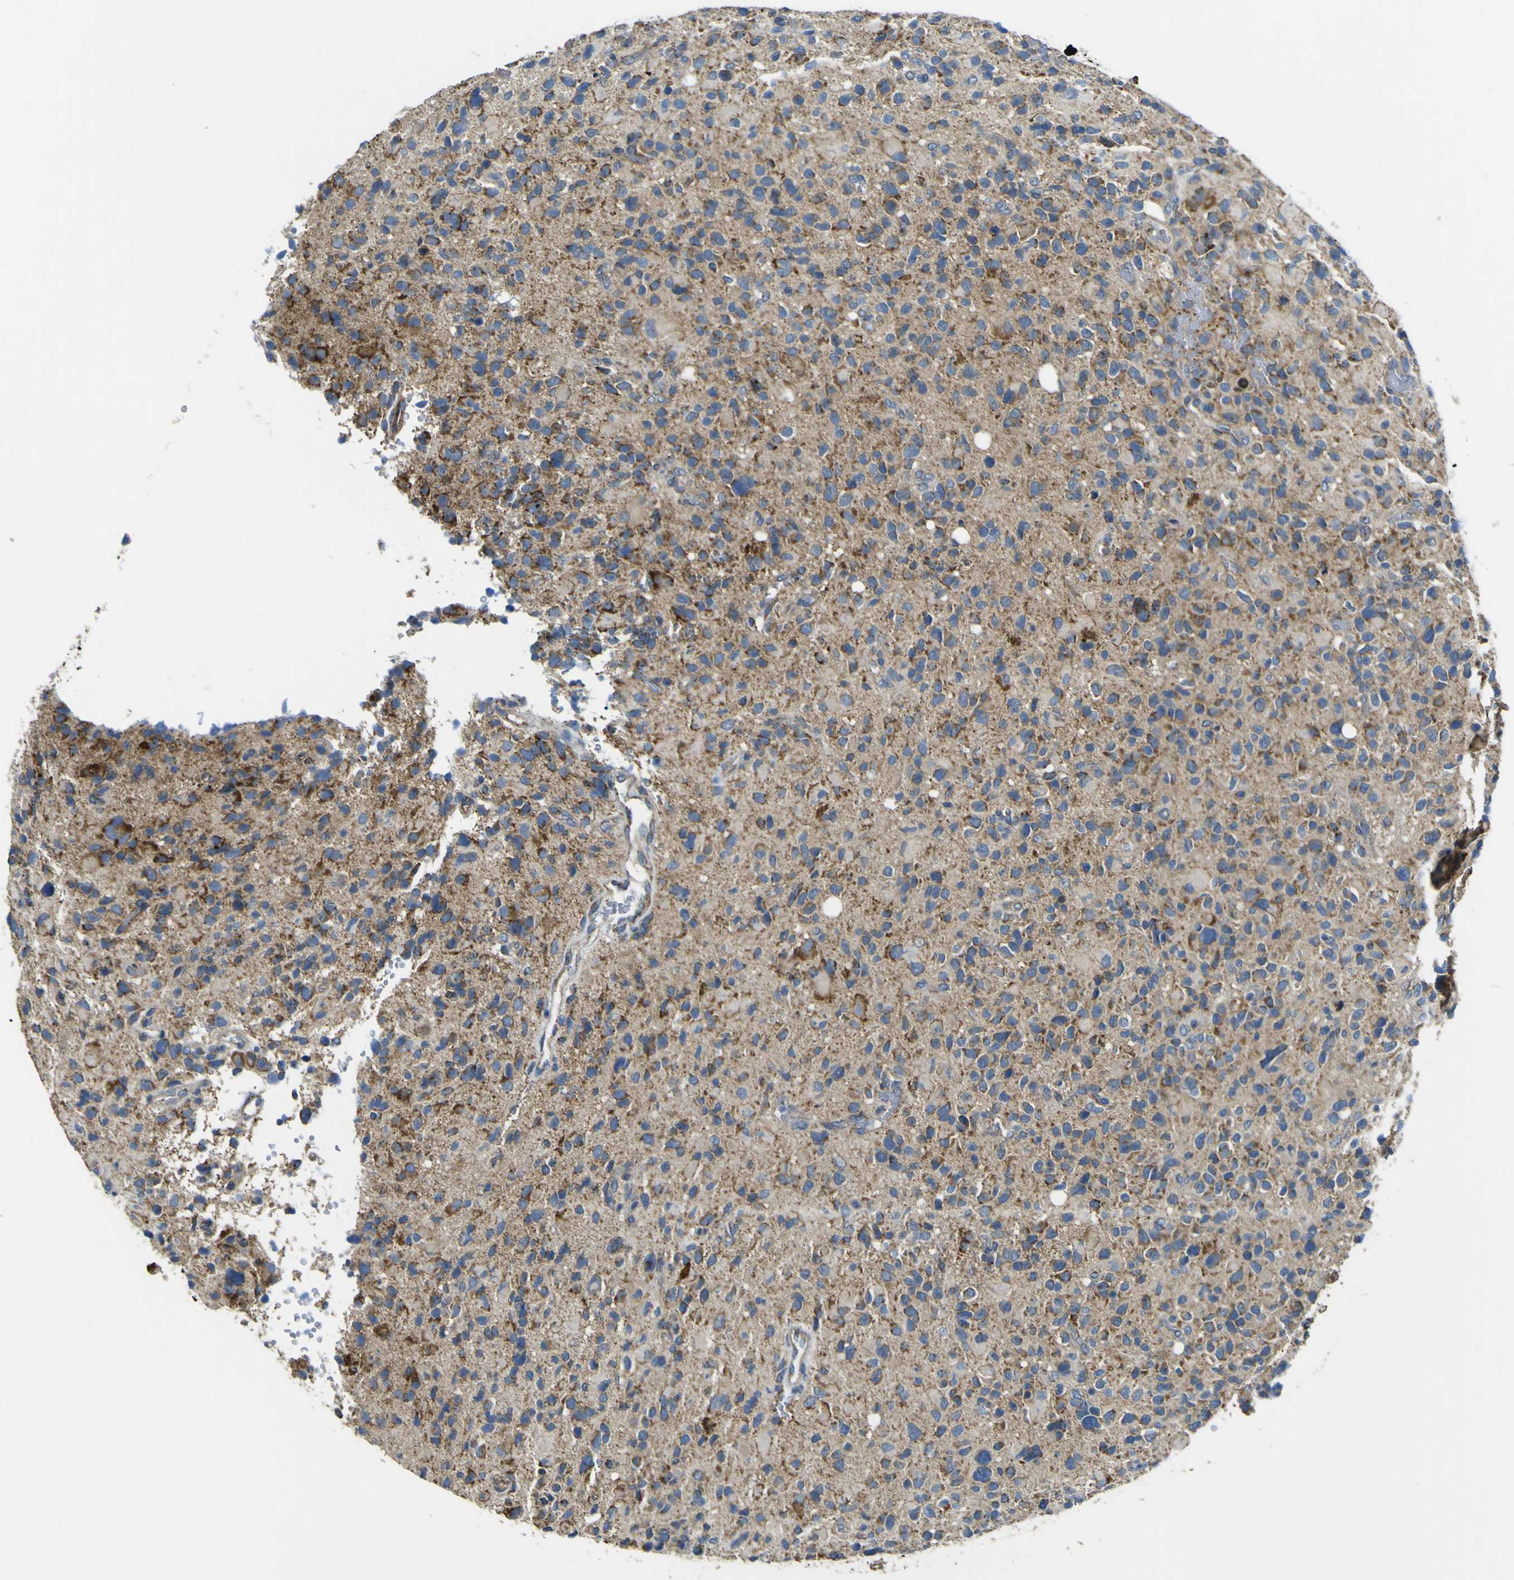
{"staining": {"intensity": "moderate", "quantity": "<25%", "location": "cytoplasmic/membranous"}, "tissue": "glioma", "cell_type": "Tumor cells", "image_type": "cancer", "snomed": [{"axis": "morphology", "description": "Glioma, malignant, High grade"}, {"axis": "topography", "description": "Brain"}], "caption": "Malignant glioma (high-grade) stained with a brown dye exhibits moderate cytoplasmic/membranous positive positivity in about <25% of tumor cells.", "gene": "ALDH18A1", "patient": {"sex": "male", "age": 48}}